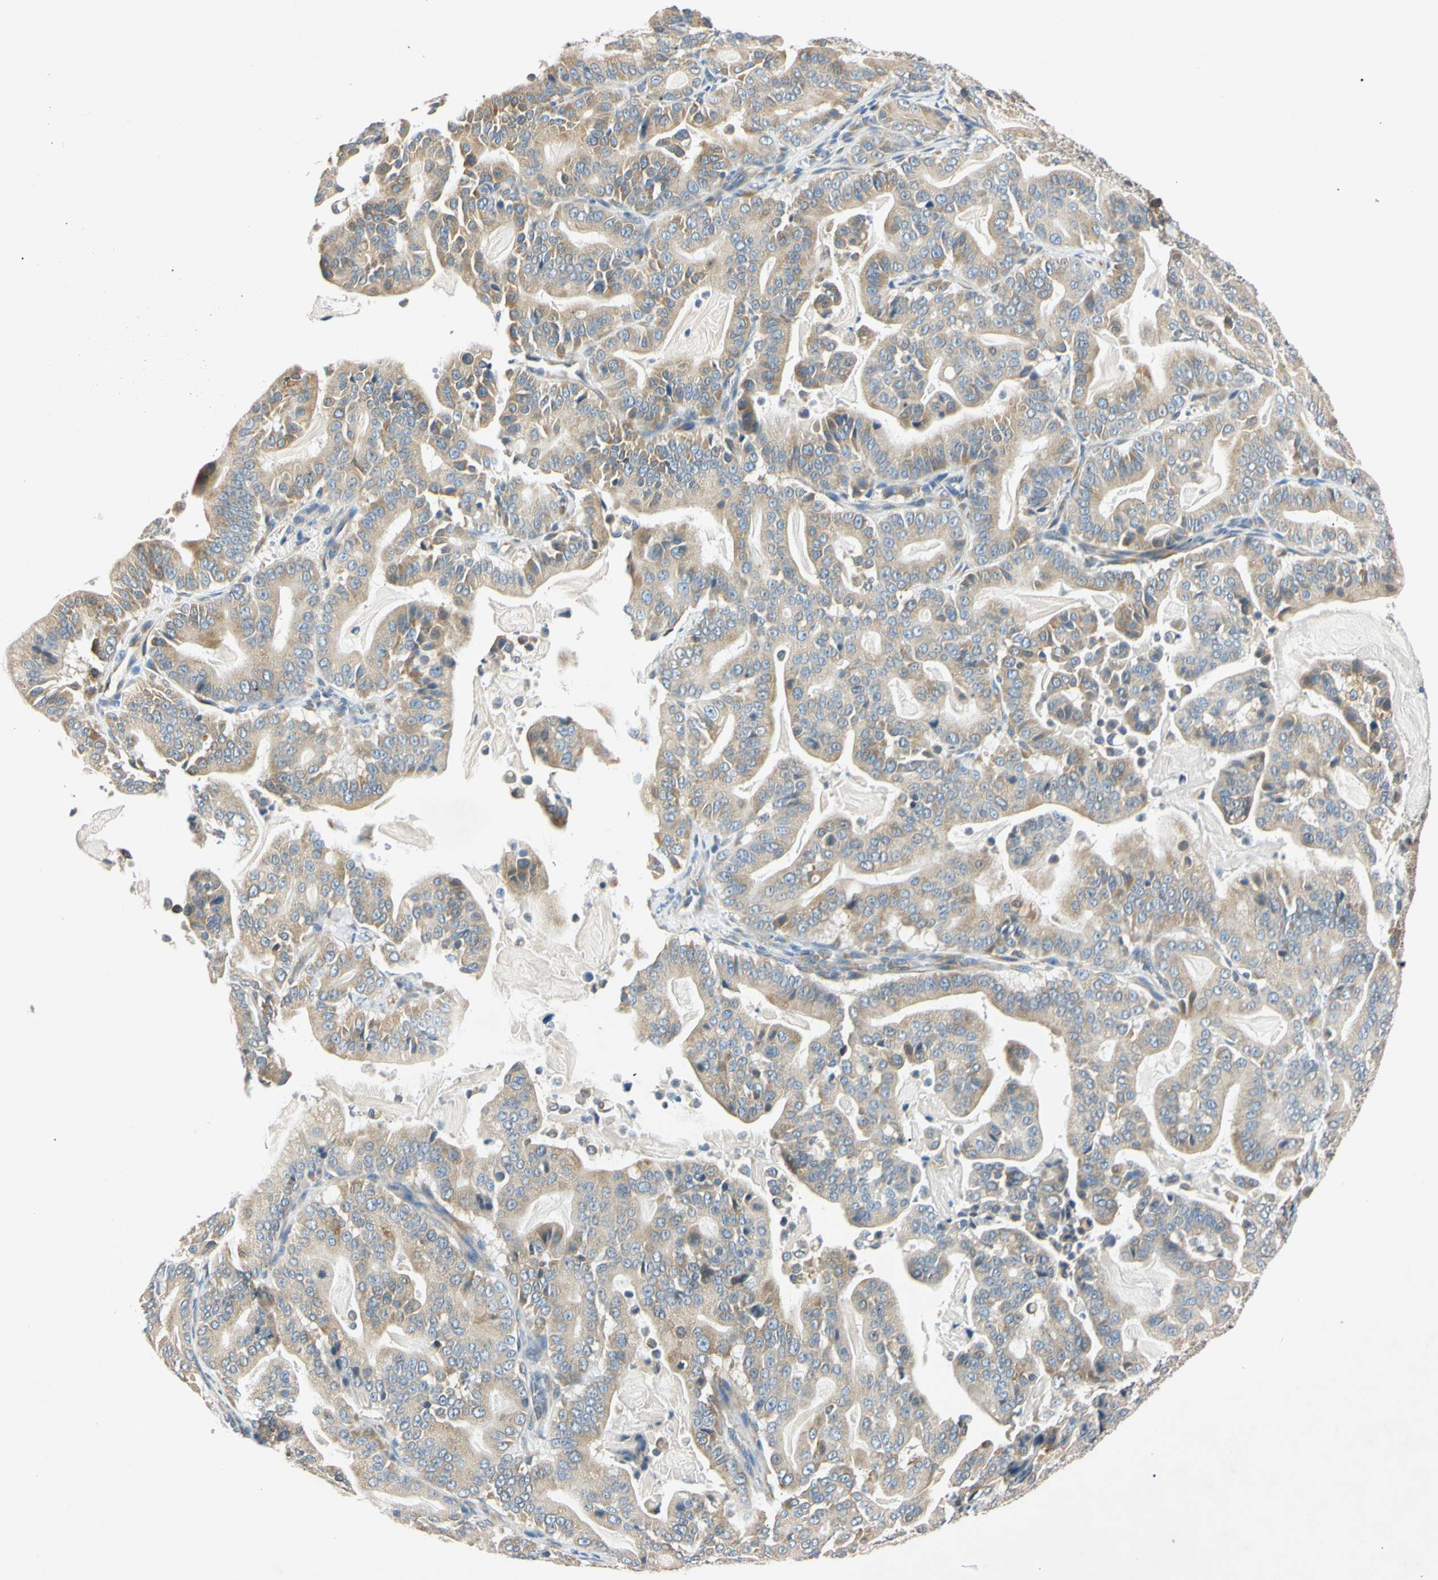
{"staining": {"intensity": "weak", "quantity": ">75%", "location": "cytoplasmic/membranous"}, "tissue": "pancreatic cancer", "cell_type": "Tumor cells", "image_type": "cancer", "snomed": [{"axis": "morphology", "description": "Adenocarcinoma, NOS"}, {"axis": "topography", "description": "Pancreas"}], "caption": "The micrograph demonstrates staining of pancreatic adenocarcinoma, revealing weak cytoplasmic/membranous protein expression (brown color) within tumor cells. (IHC, brightfield microscopy, high magnification).", "gene": "DNAJB12", "patient": {"sex": "male", "age": 63}}